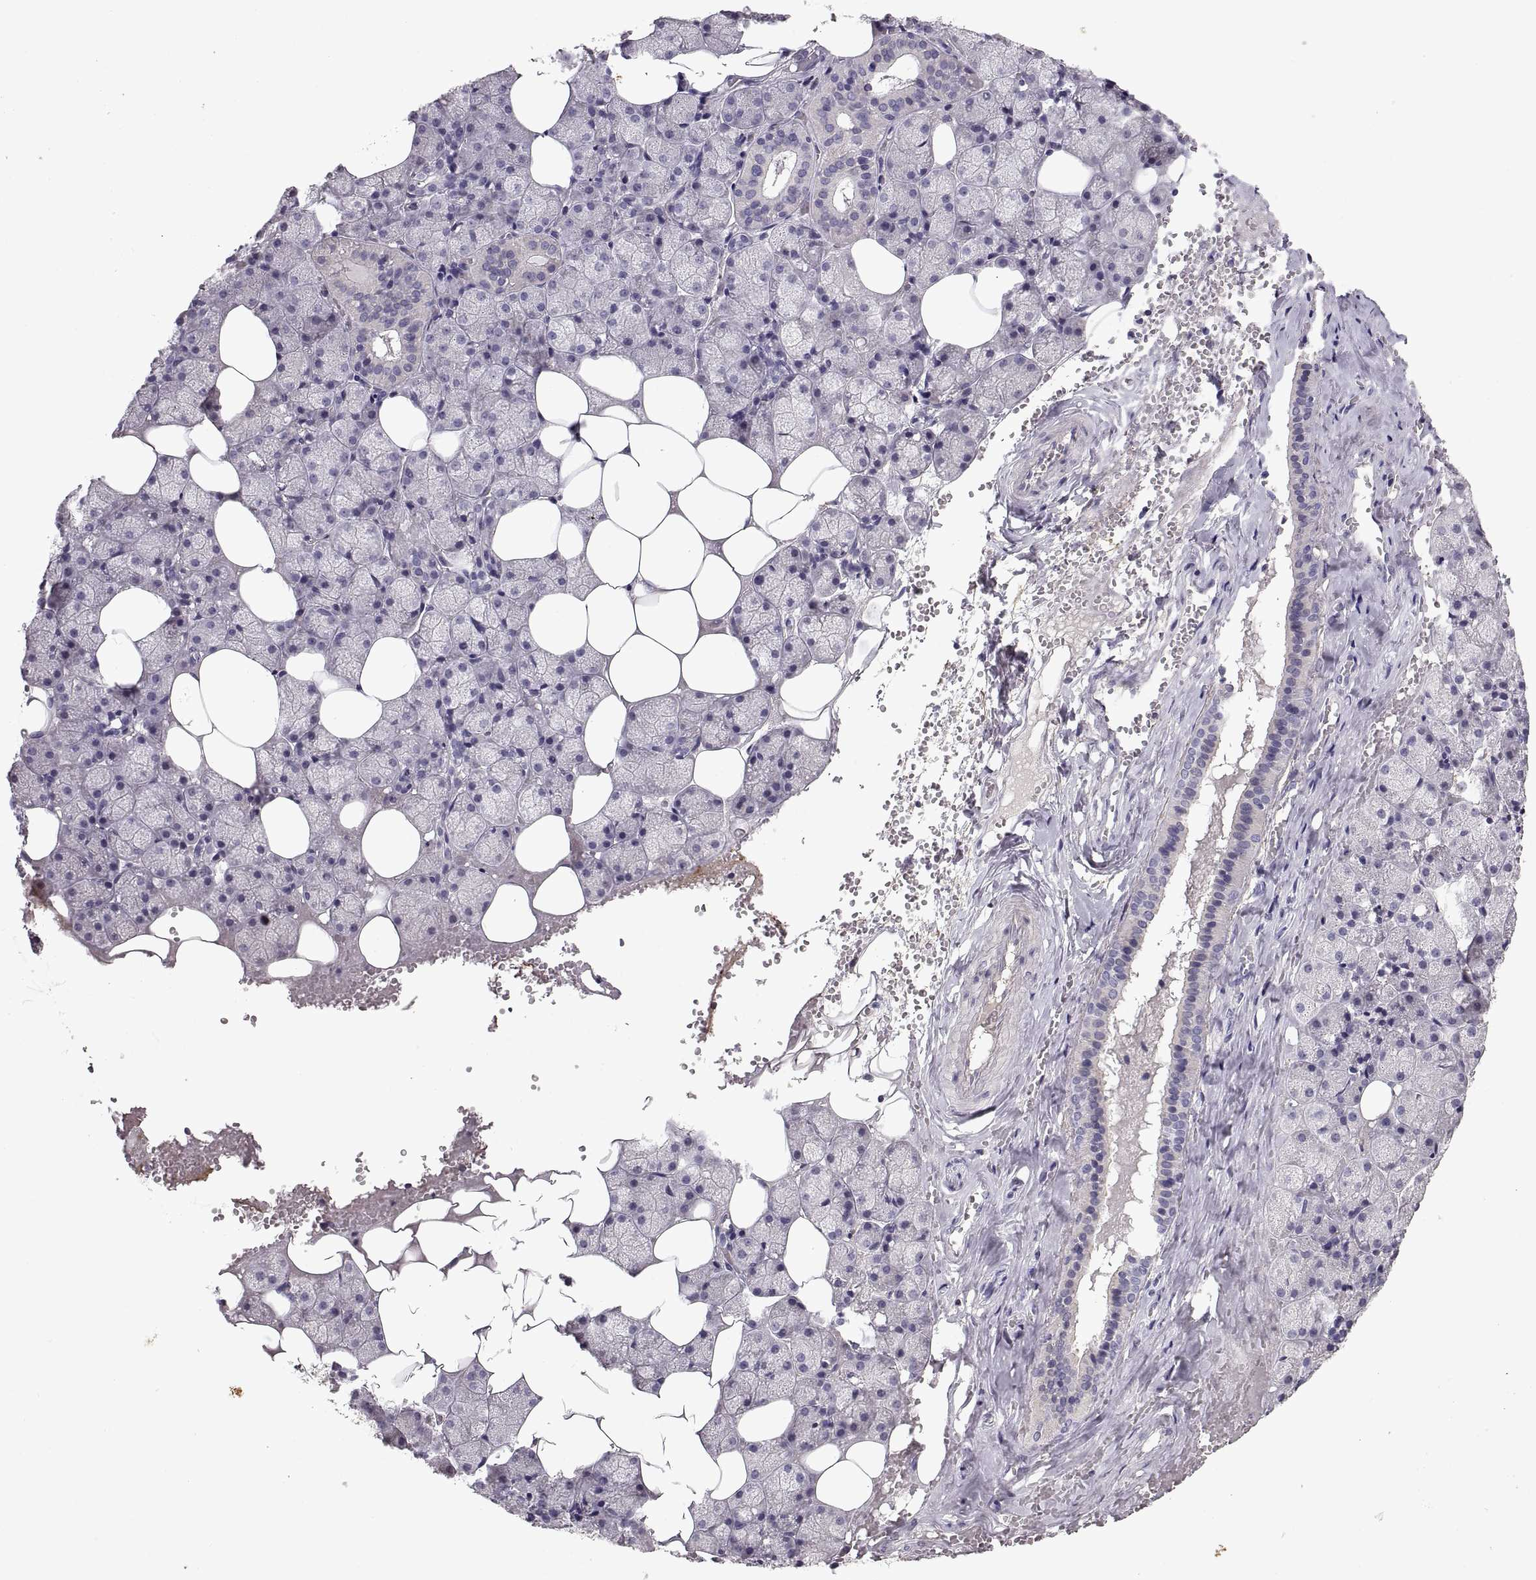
{"staining": {"intensity": "negative", "quantity": "none", "location": "none"}, "tissue": "salivary gland", "cell_type": "Glandular cells", "image_type": "normal", "snomed": [{"axis": "morphology", "description": "Normal tissue, NOS"}, {"axis": "topography", "description": "Salivary gland"}], "caption": "IHC of benign human salivary gland demonstrates no staining in glandular cells. (Brightfield microscopy of DAB immunohistochemistry at high magnification).", "gene": "ADAM11", "patient": {"sex": "male", "age": 38}}